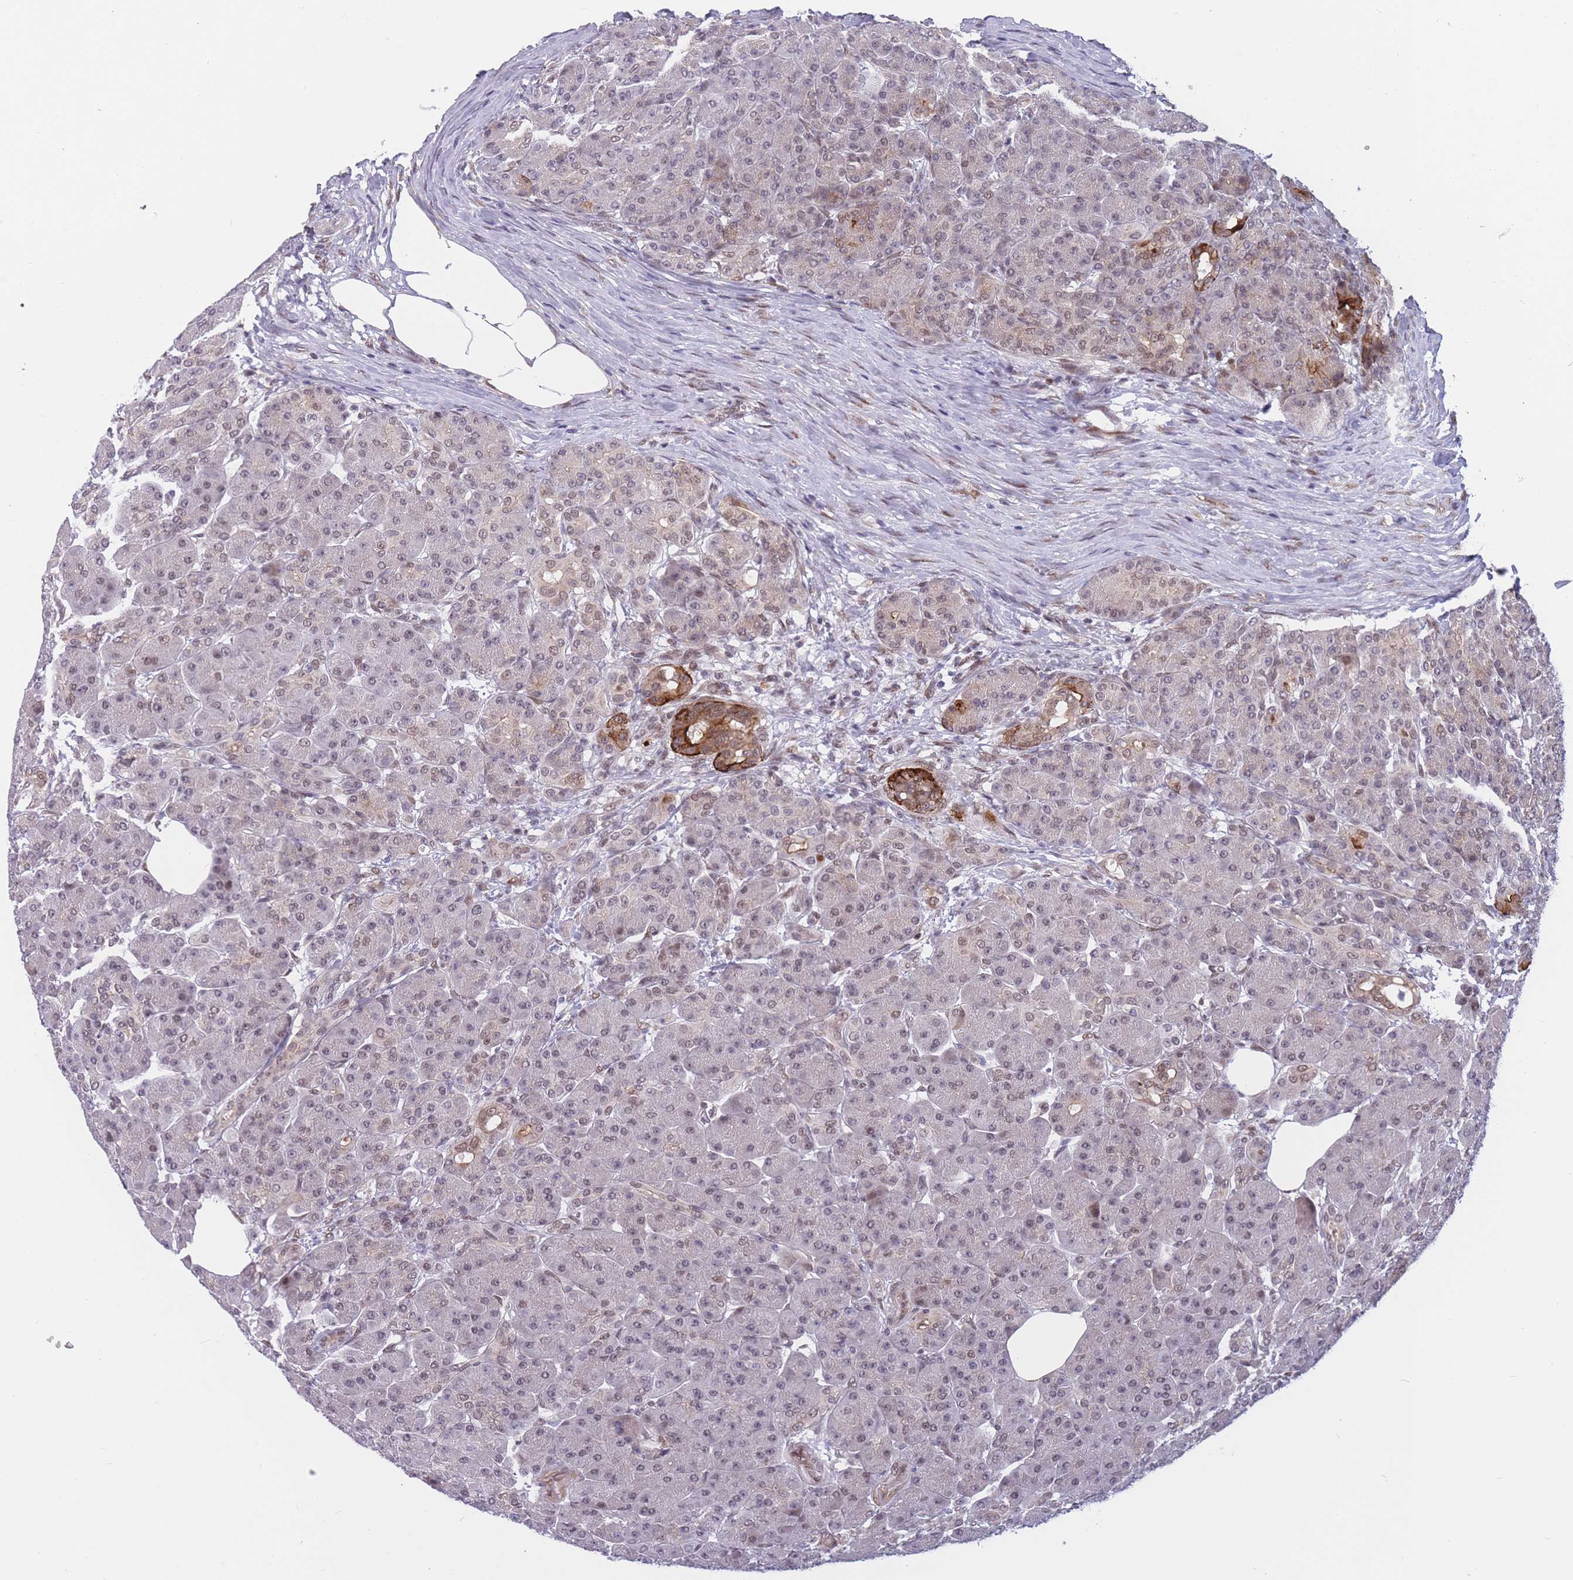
{"staining": {"intensity": "moderate", "quantity": "<25%", "location": "cytoplasmic/membranous,nuclear"}, "tissue": "pancreas", "cell_type": "Exocrine glandular cells", "image_type": "normal", "snomed": [{"axis": "morphology", "description": "Normal tissue, NOS"}, {"axis": "topography", "description": "Pancreas"}], "caption": "Protein analysis of normal pancreas exhibits moderate cytoplasmic/membranous,nuclear staining in about <25% of exocrine glandular cells. Nuclei are stained in blue.", "gene": "BCL9L", "patient": {"sex": "male", "age": 63}}